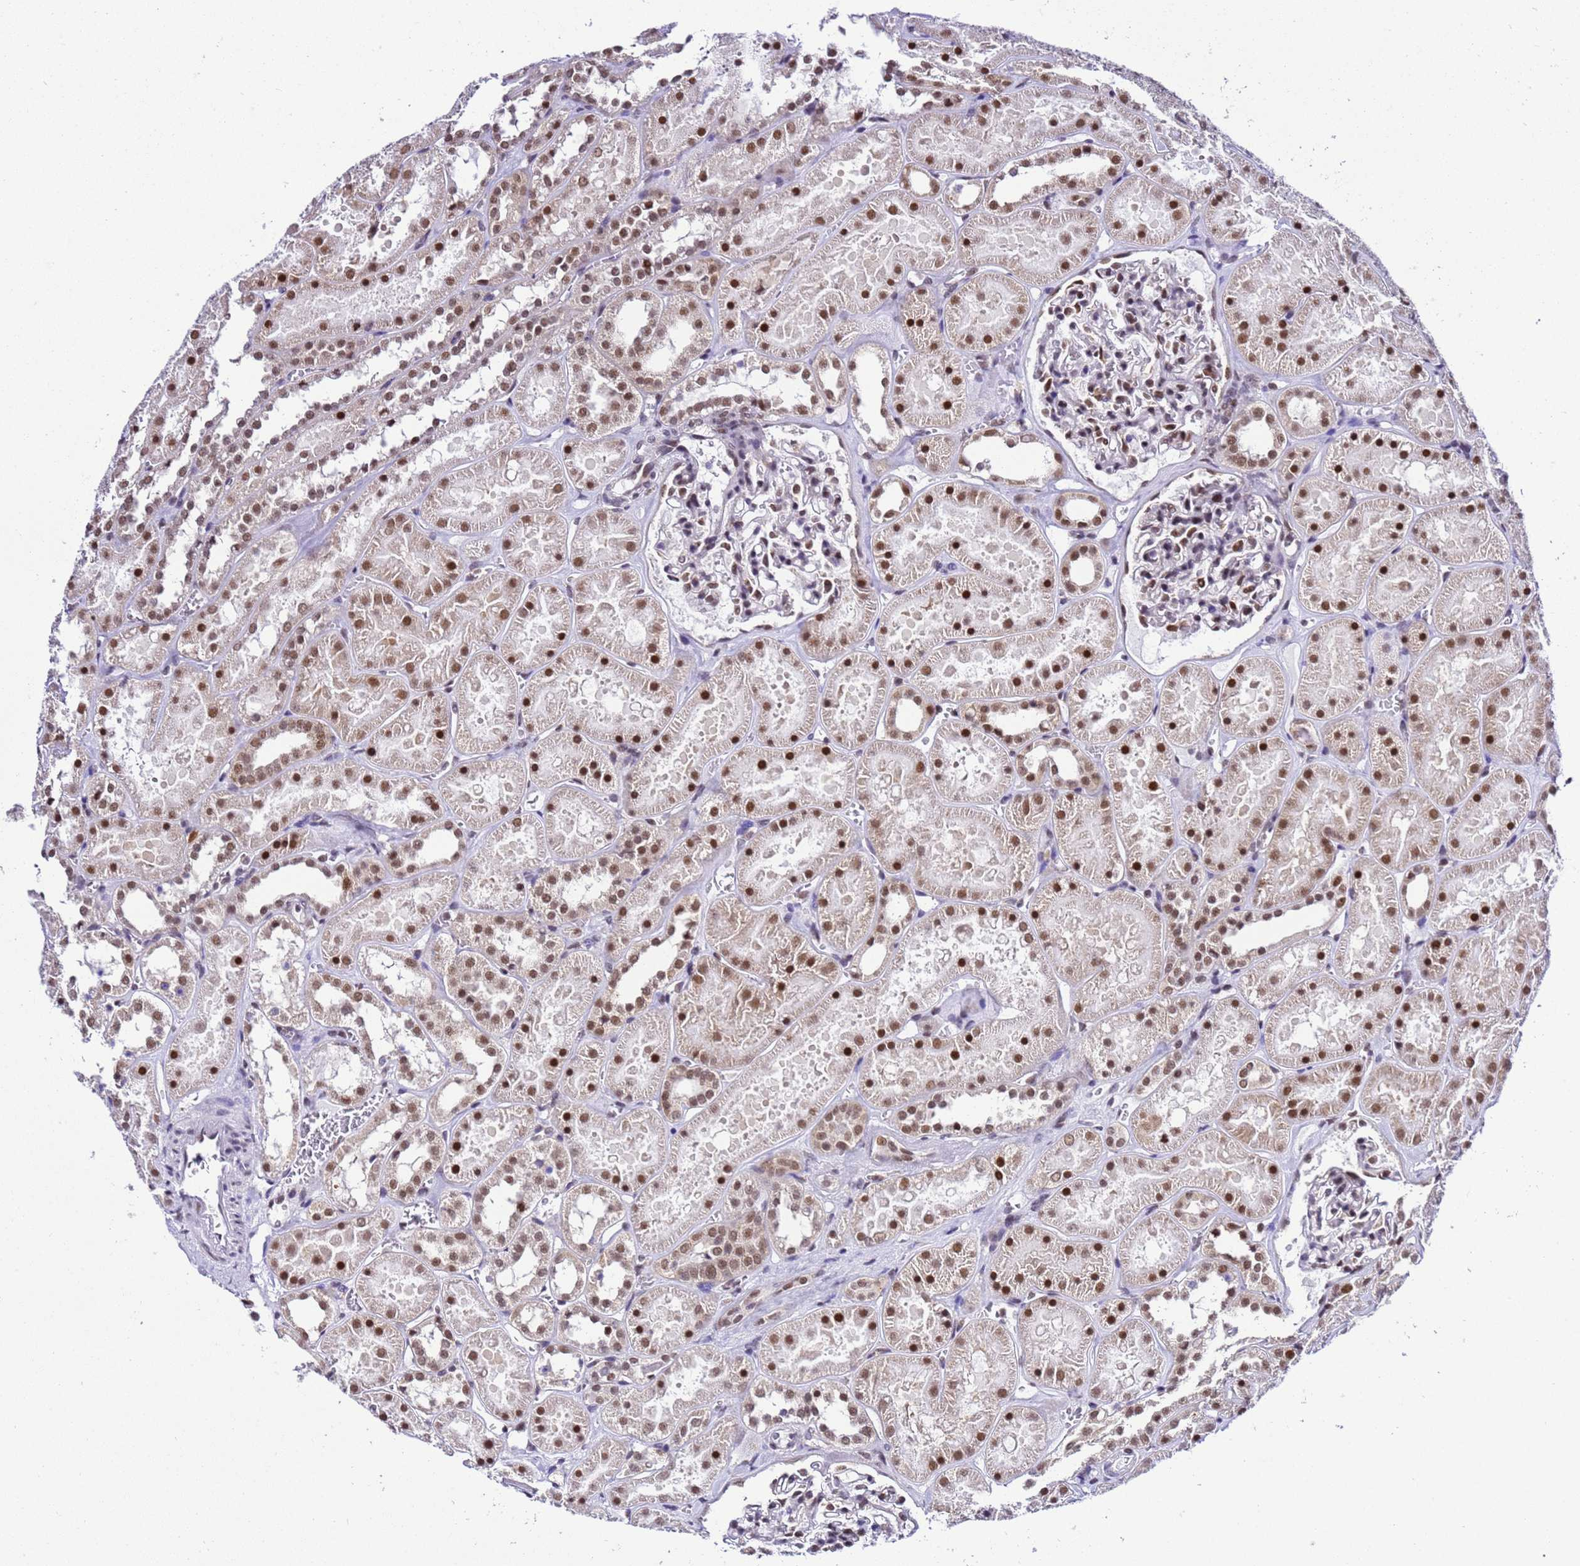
{"staining": {"intensity": "moderate", "quantity": "<25%", "location": "nuclear"}, "tissue": "kidney", "cell_type": "Cells in glomeruli", "image_type": "normal", "snomed": [{"axis": "morphology", "description": "Normal tissue, NOS"}, {"axis": "topography", "description": "Kidney"}], "caption": "Immunohistochemical staining of normal human kidney reveals moderate nuclear protein positivity in about <25% of cells in glomeruli.", "gene": "SMN1", "patient": {"sex": "female", "age": 41}}